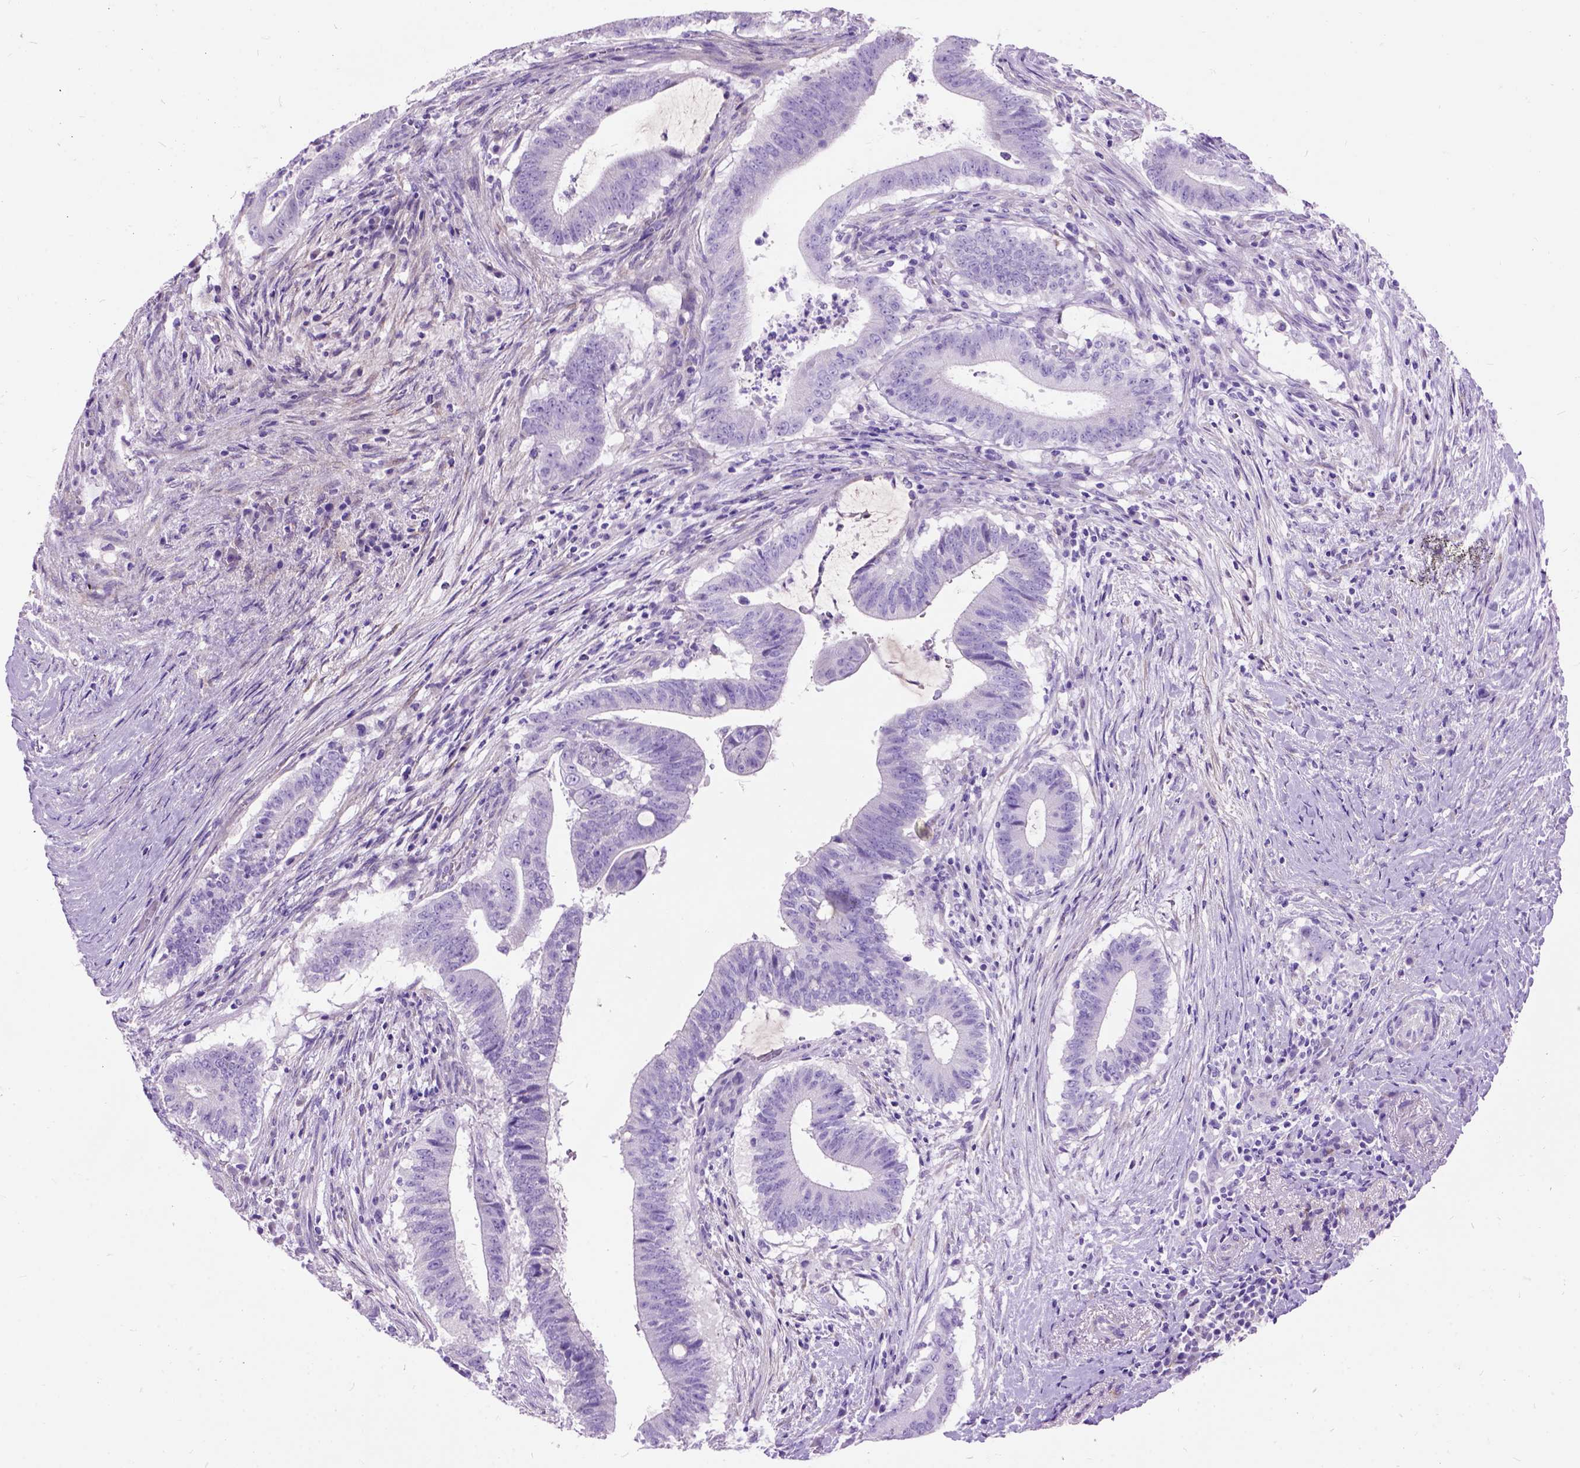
{"staining": {"intensity": "negative", "quantity": "none", "location": "none"}, "tissue": "colorectal cancer", "cell_type": "Tumor cells", "image_type": "cancer", "snomed": [{"axis": "morphology", "description": "Adenocarcinoma, NOS"}, {"axis": "topography", "description": "Colon"}], "caption": "This is an immunohistochemistry image of adenocarcinoma (colorectal). There is no positivity in tumor cells.", "gene": "MAPT", "patient": {"sex": "female", "age": 43}}